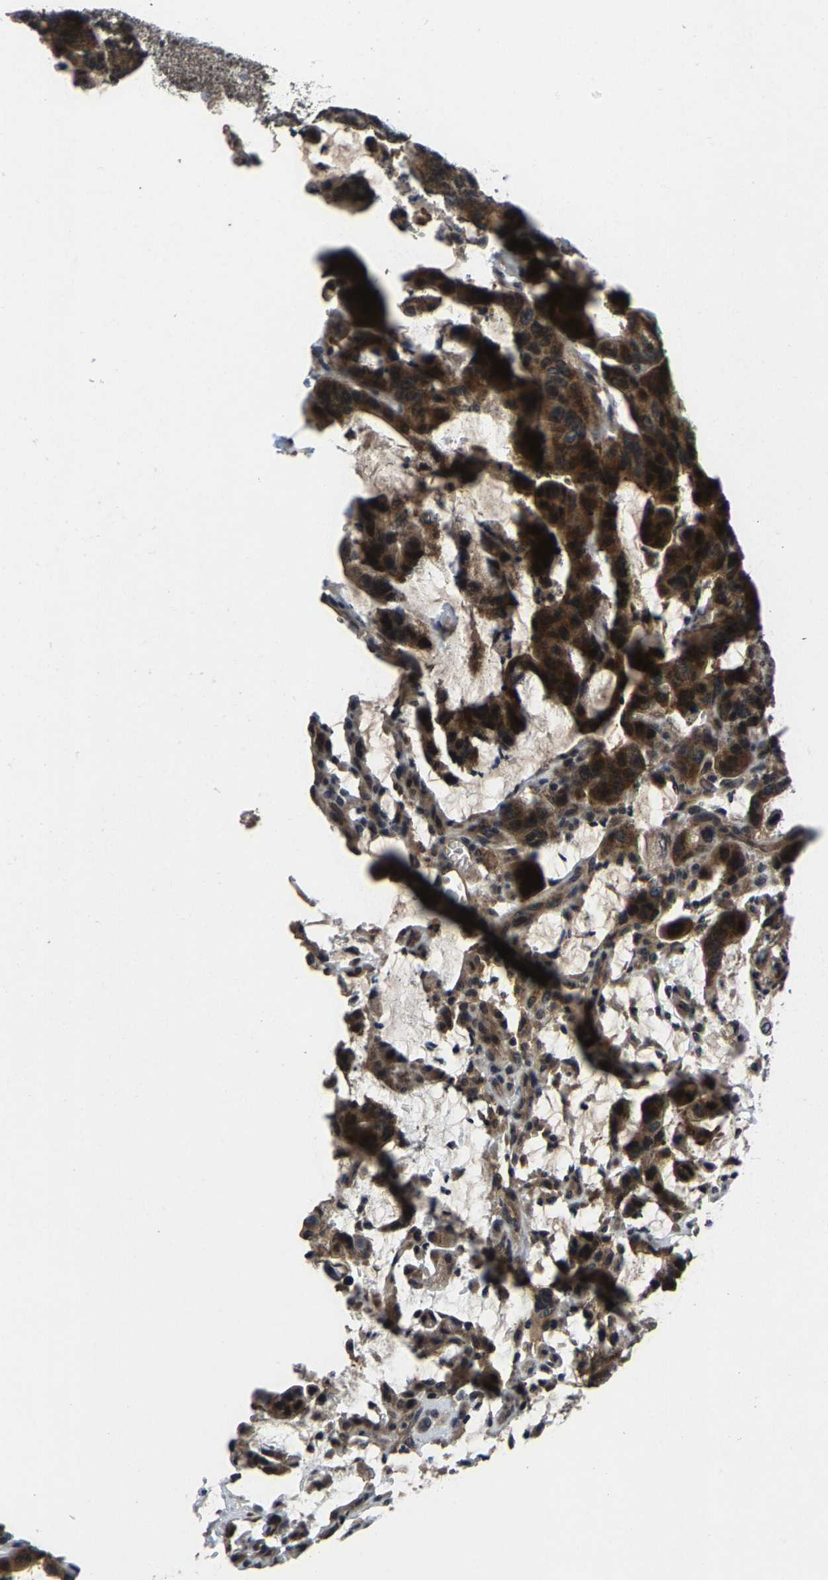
{"staining": {"intensity": "strong", "quantity": ">75%", "location": "cytoplasmic/membranous,nuclear"}, "tissue": "colorectal cancer", "cell_type": "Tumor cells", "image_type": "cancer", "snomed": [{"axis": "morphology", "description": "Adenocarcinoma, NOS"}, {"axis": "topography", "description": "Colon"}], "caption": "Tumor cells exhibit strong cytoplasmic/membranous and nuclear positivity in approximately >75% of cells in adenocarcinoma (colorectal).", "gene": "HUWE1", "patient": {"sex": "male", "age": 76}}